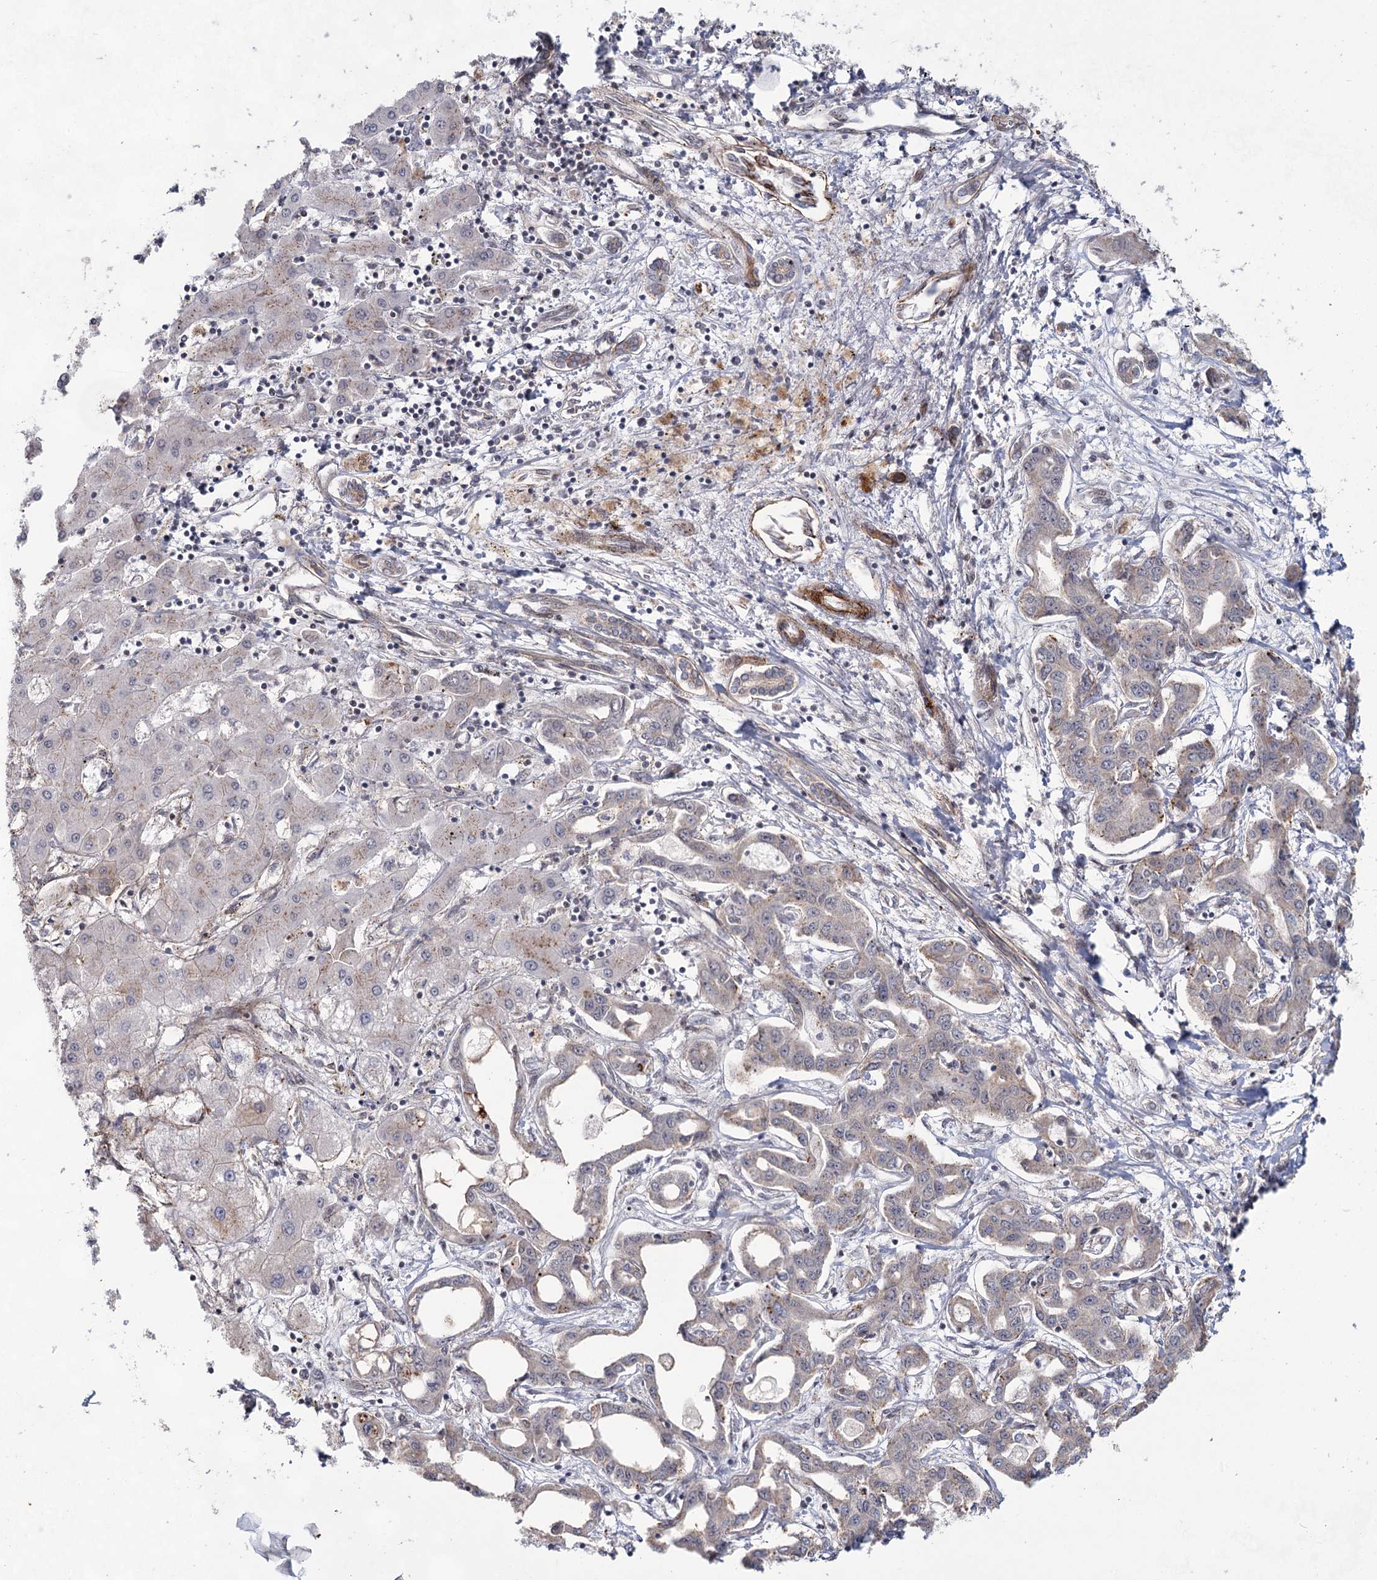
{"staining": {"intensity": "weak", "quantity": "25%-75%", "location": "cytoplasmic/membranous"}, "tissue": "liver cancer", "cell_type": "Tumor cells", "image_type": "cancer", "snomed": [{"axis": "morphology", "description": "Cholangiocarcinoma"}, {"axis": "topography", "description": "Liver"}], "caption": "Weak cytoplasmic/membranous positivity for a protein is identified in about 25%-75% of tumor cells of cholangiocarcinoma (liver) using immunohistochemistry.", "gene": "ATL2", "patient": {"sex": "male", "age": 59}}